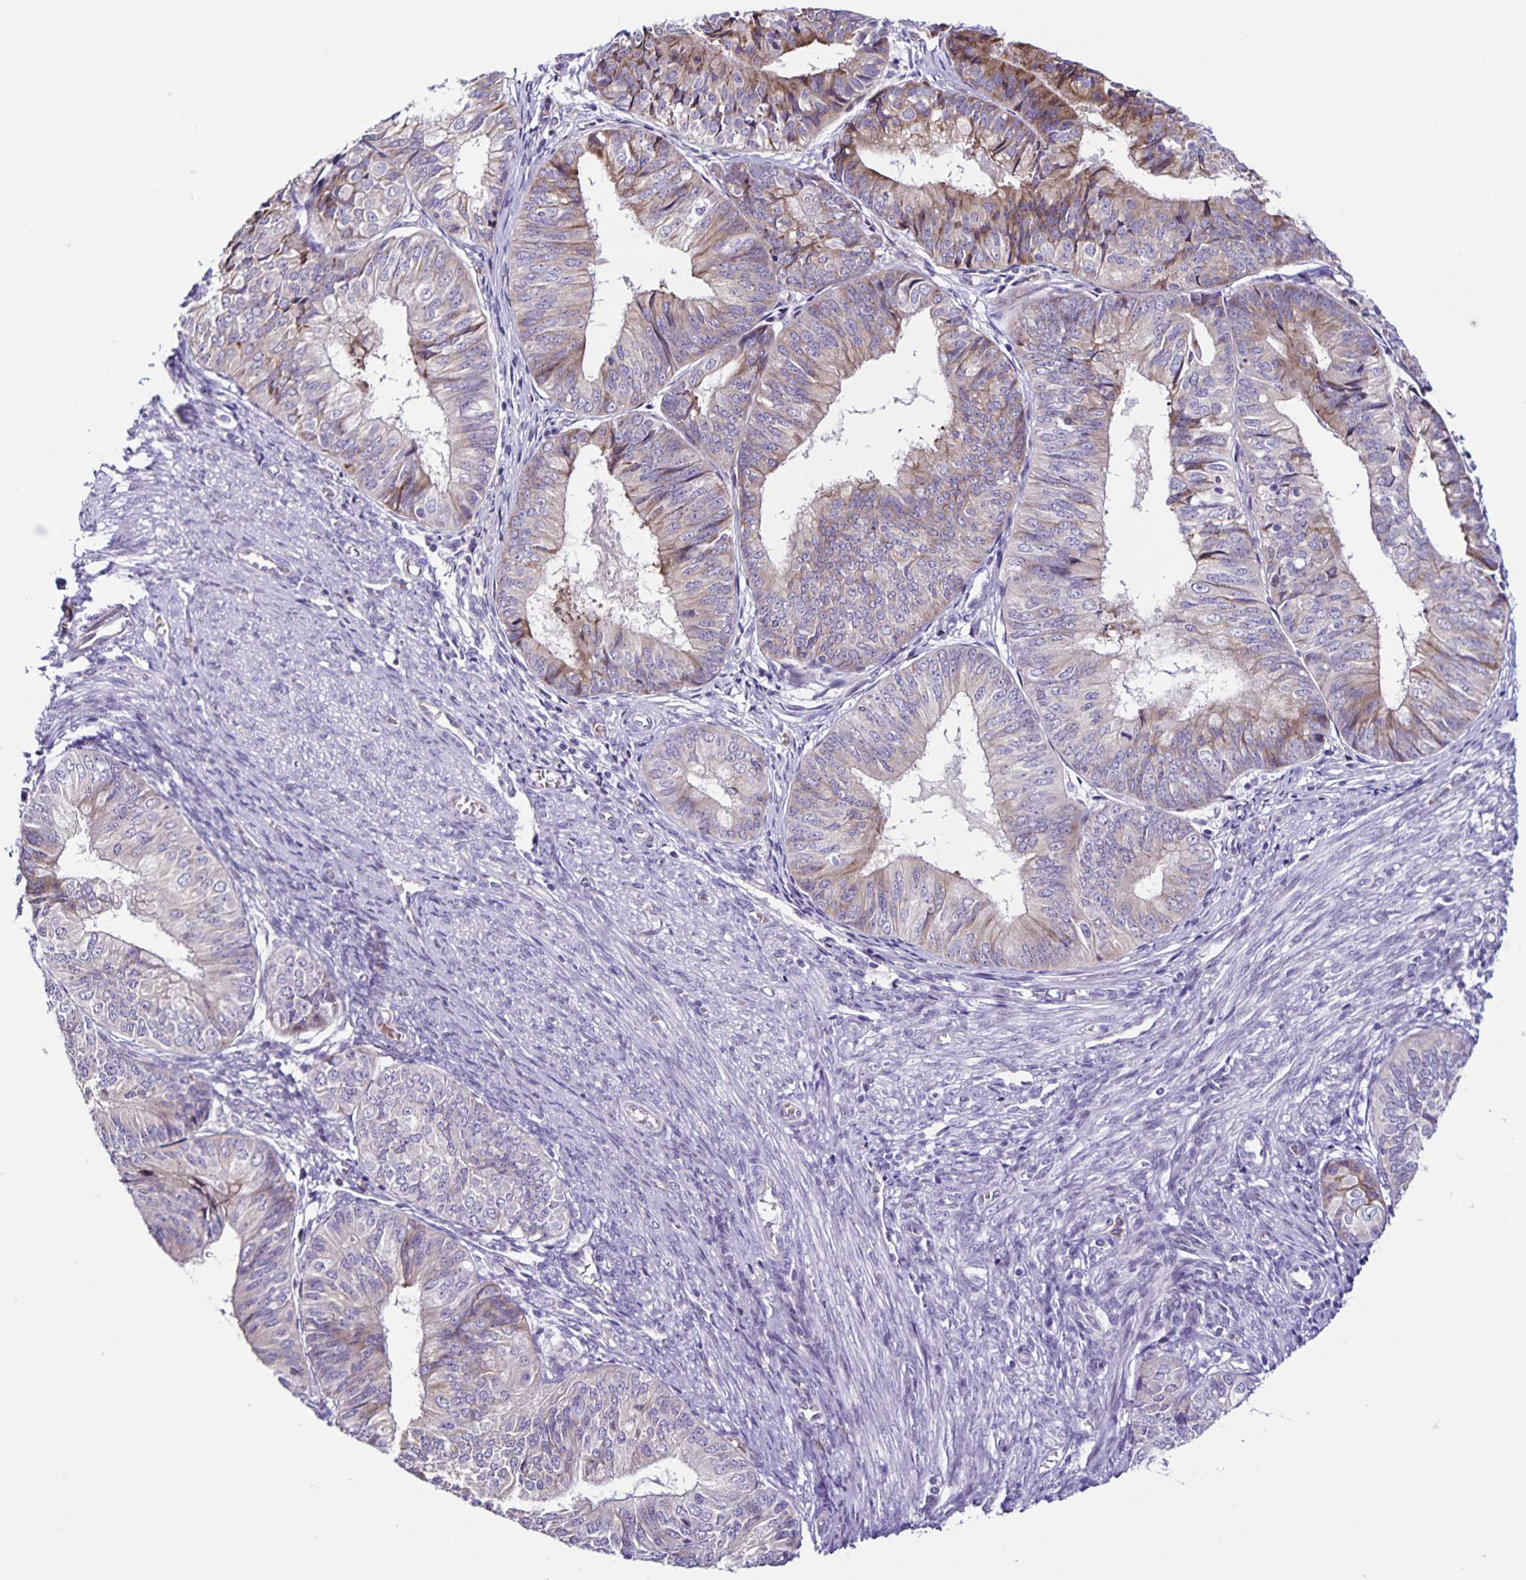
{"staining": {"intensity": "weak", "quantity": "<25%", "location": "cytoplasmic/membranous"}, "tissue": "endometrial cancer", "cell_type": "Tumor cells", "image_type": "cancer", "snomed": [{"axis": "morphology", "description": "Adenocarcinoma, NOS"}, {"axis": "topography", "description": "Endometrium"}], "caption": "Immunohistochemical staining of endometrial cancer displays no significant staining in tumor cells. The staining was performed using DAB to visualize the protein expression in brown, while the nuclei were stained in blue with hematoxylin (Magnification: 20x).", "gene": "RNFT2", "patient": {"sex": "female", "age": 58}}